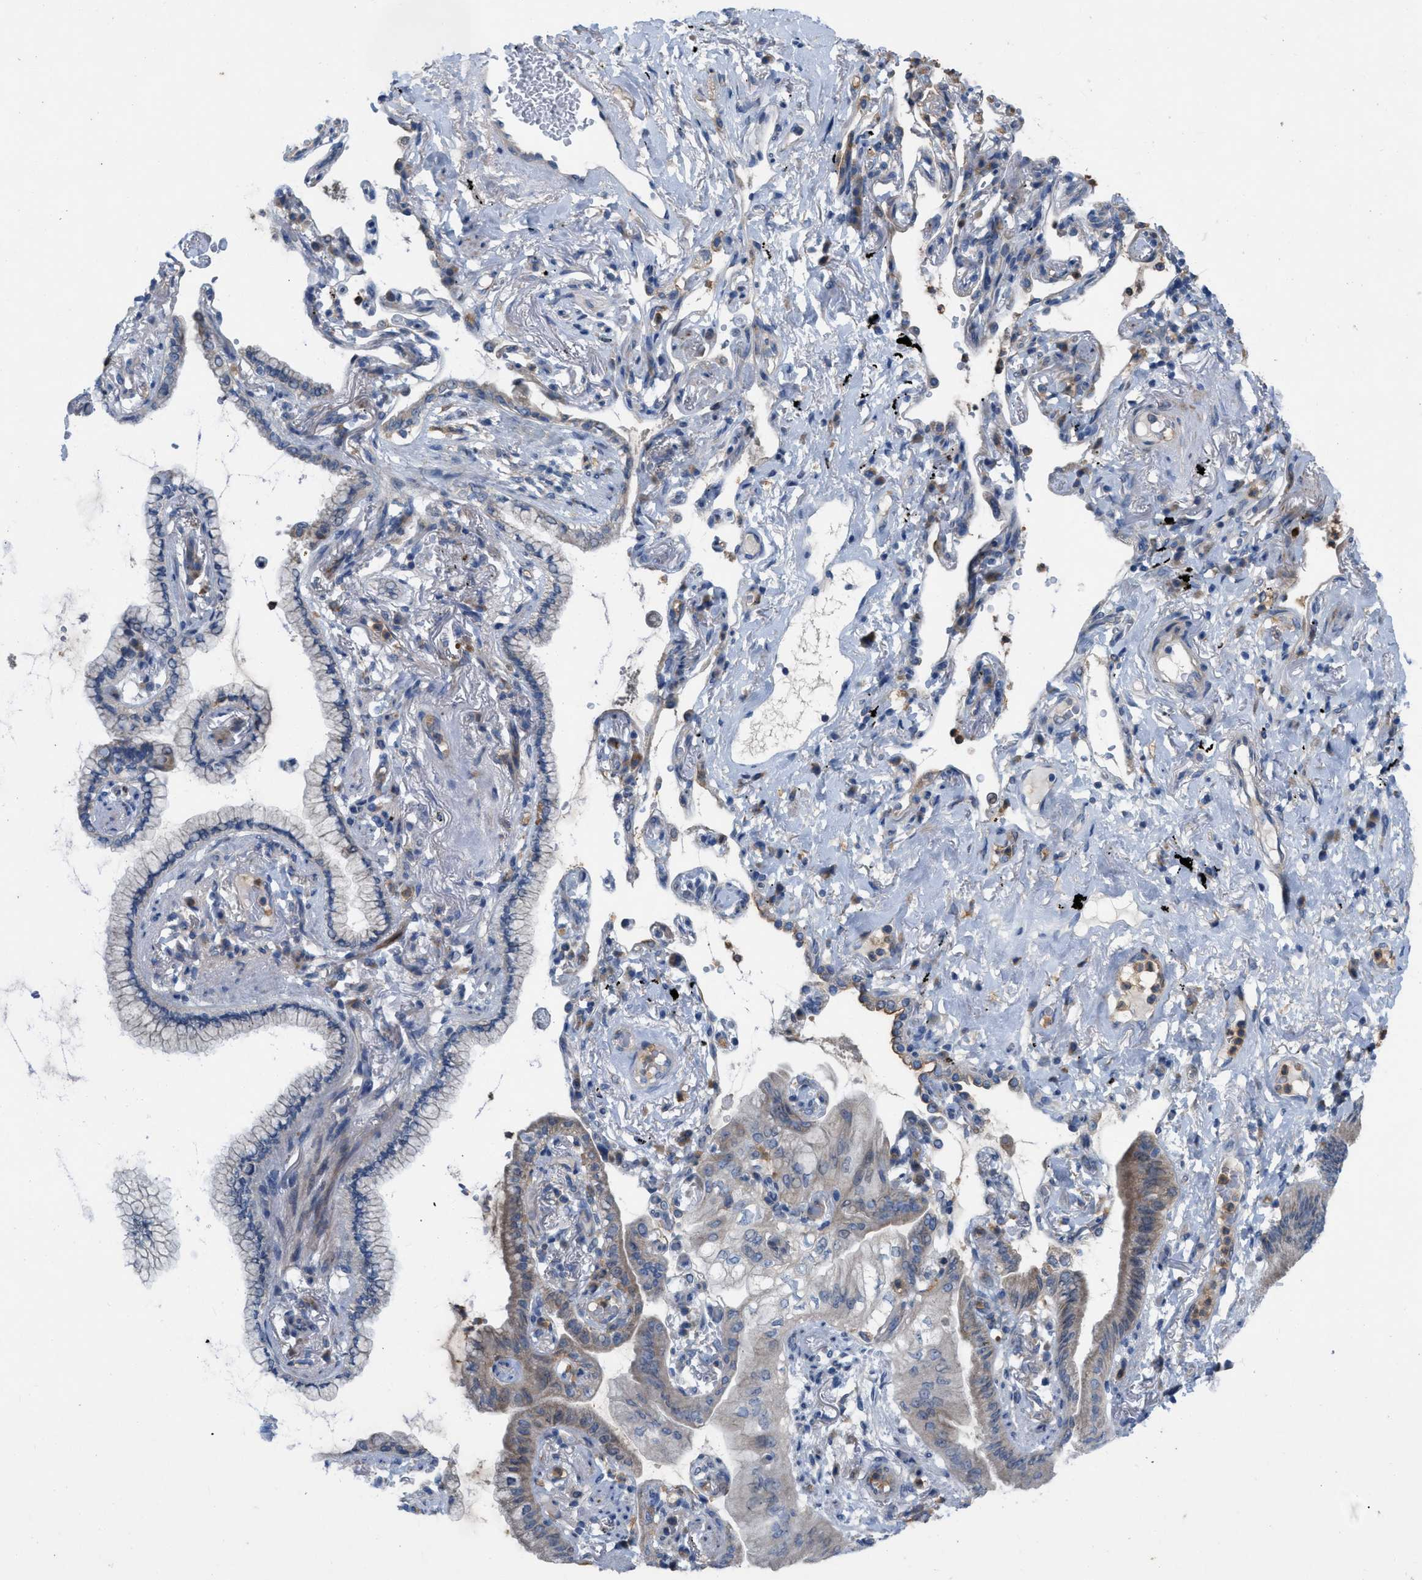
{"staining": {"intensity": "weak", "quantity": "25%-75%", "location": "cytoplasmic/membranous"}, "tissue": "lung cancer", "cell_type": "Tumor cells", "image_type": "cancer", "snomed": [{"axis": "morphology", "description": "Normal tissue, NOS"}, {"axis": "morphology", "description": "Adenocarcinoma, NOS"}, {"axis": "topography", "description": "Bronchus"}, {"axis": "topography", "description": "Lung"}], "caption": "IHC micrograph of adenocarcinoma (lung) stained for a protein (brown), which demonstrates low levels of weak cytoplasmic/membranous staining in approximately 25%-75% of tumor cells.", "gene": "PLPPR5", "patient": {"sex": "female", "age": 70}}